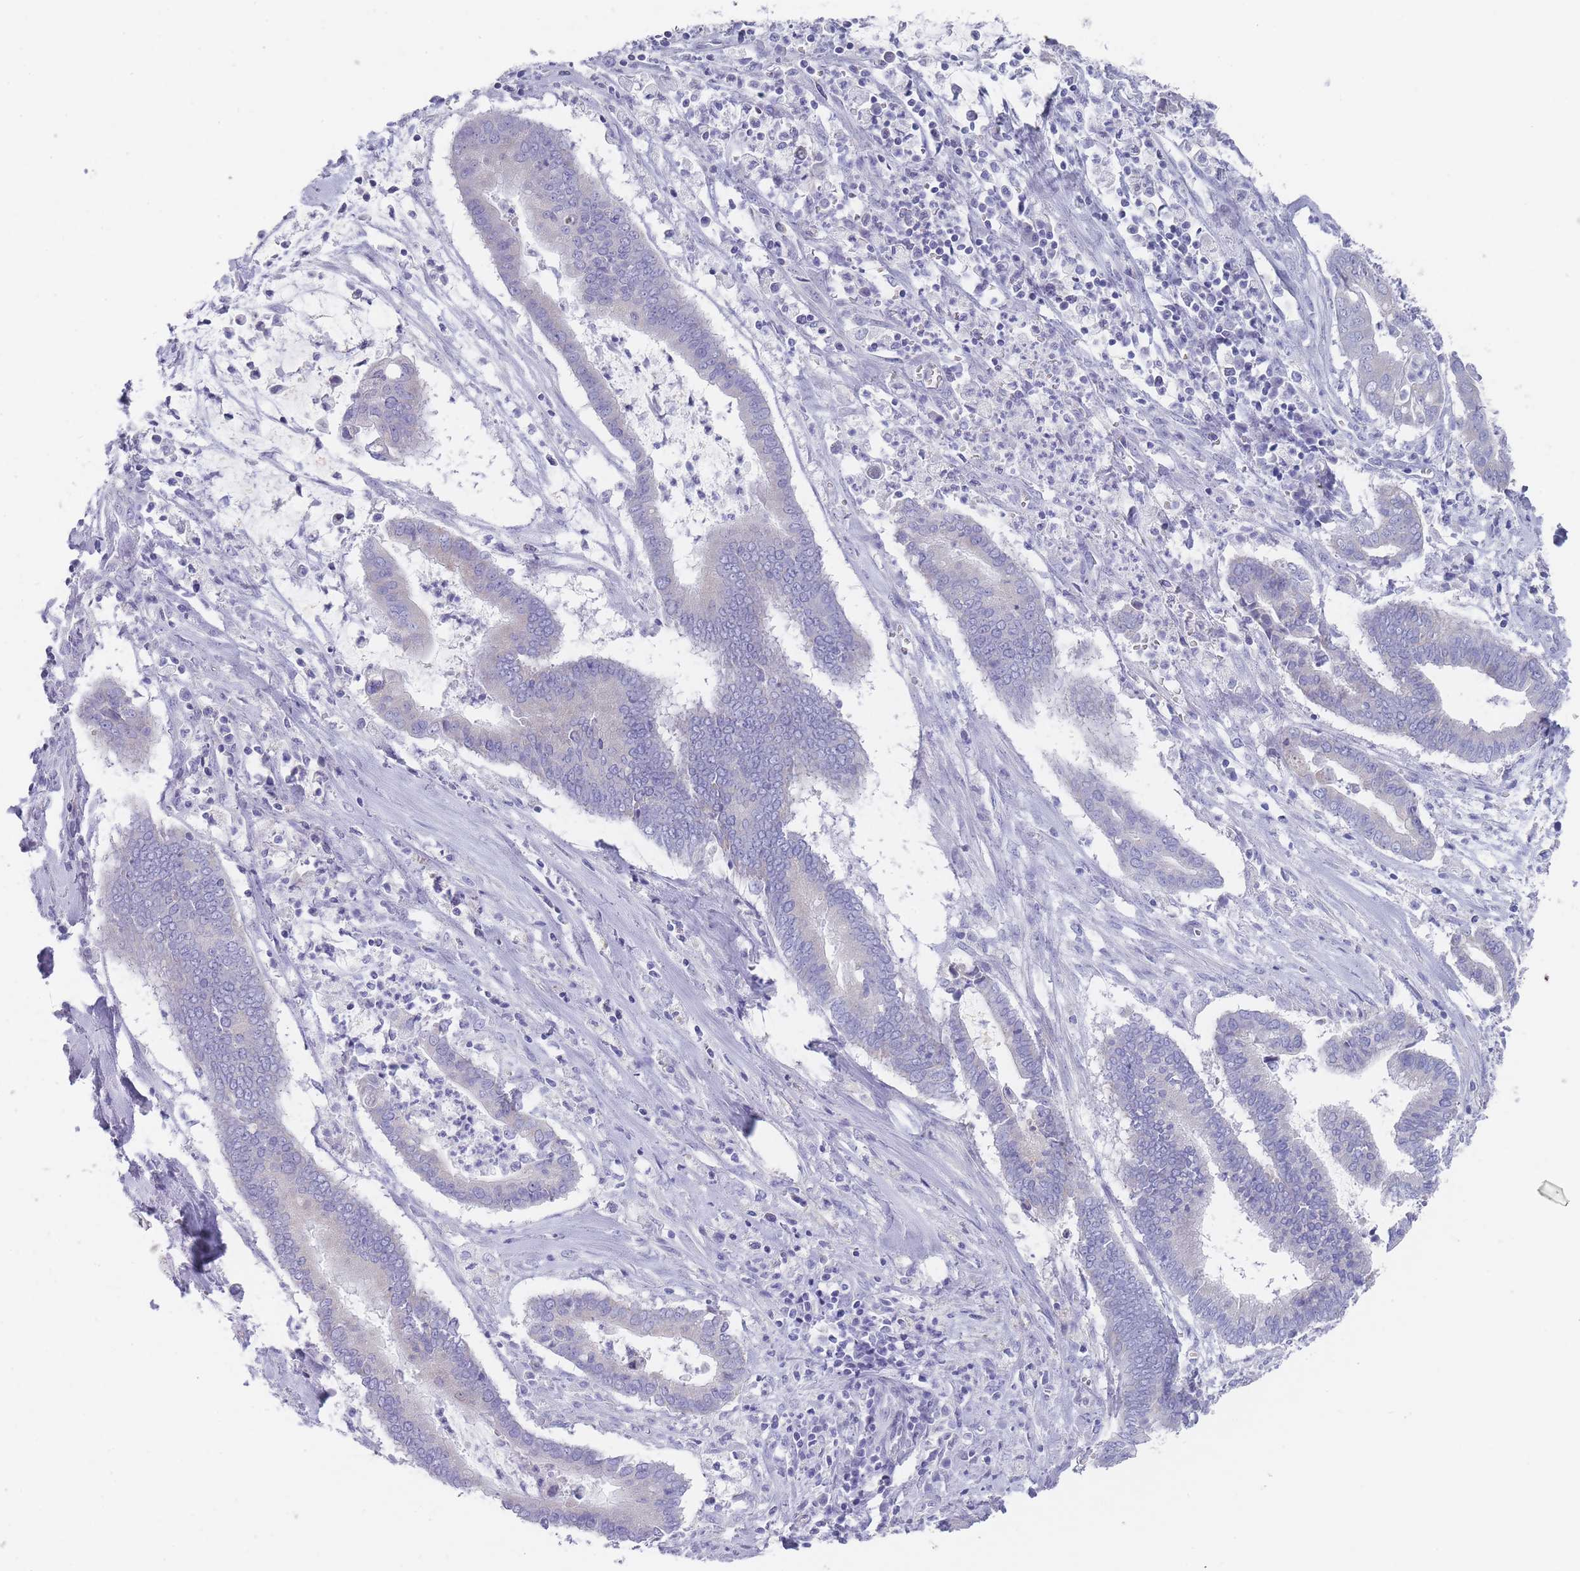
{"staining": {"intensity": "negative", "quantity": "none", "location": "none"}, "tissue": "cervical cancer", "cell_type": "Tumor cells", "image_type": "cancer", "snomed": [{"axis": "morphology", "description": "Adenocarcinoma, NOS"}, {"axis": "topography", "description": "Cervix"}], "caption": "High magnification brightfield microscopy of adenocarcinoma (cervical) stained with DAB (brown) and counterstained with hematoxylin (blue): tumor cells show no significant expression.", "gene": "SCCPDH", "patient": {"sex": "female", "age": 44}}